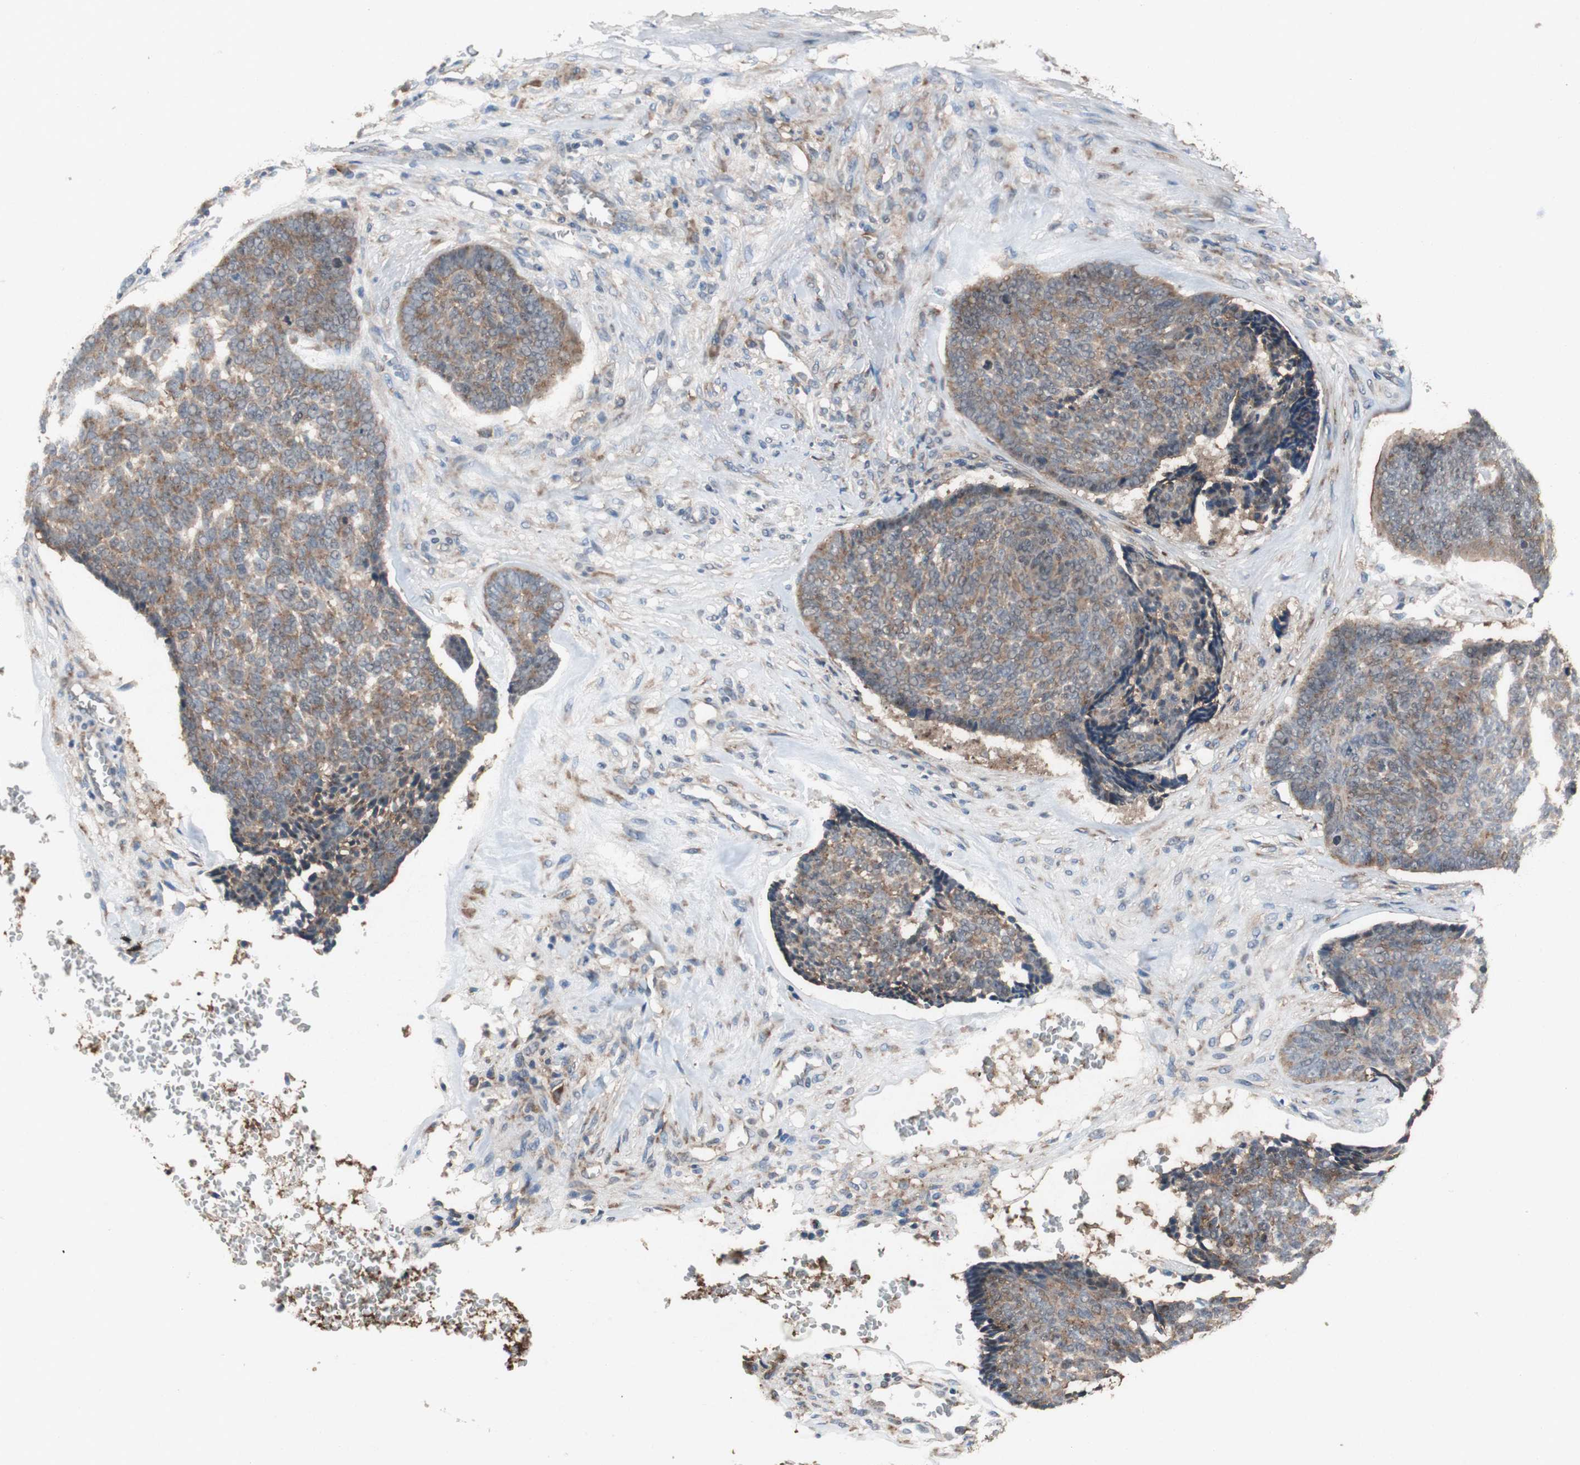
{"staining": {"intensity": "moderate", "quantity": ">75%", "location": "cytoplasmic/membranous"}, "tissue": "skin cancer", "cell_type": "Tumor cells", "image_type": "cancer", "snomed": [{"axis": "morphology", "description": "Basal cell carcinoma"}, {"axis": "topography", "description": "Skin"}], "caption": "Immunohistochemistry (DAB (3,3'-diaminobenzidine)) staining of human skin cancer (basal cell carcinoma) demonstrates moderate cytoplasmic/membranous protein expression in about >75% of tumor cells.", "gene": "RPL35", "patient": {"sex": "male", "age": 84}}